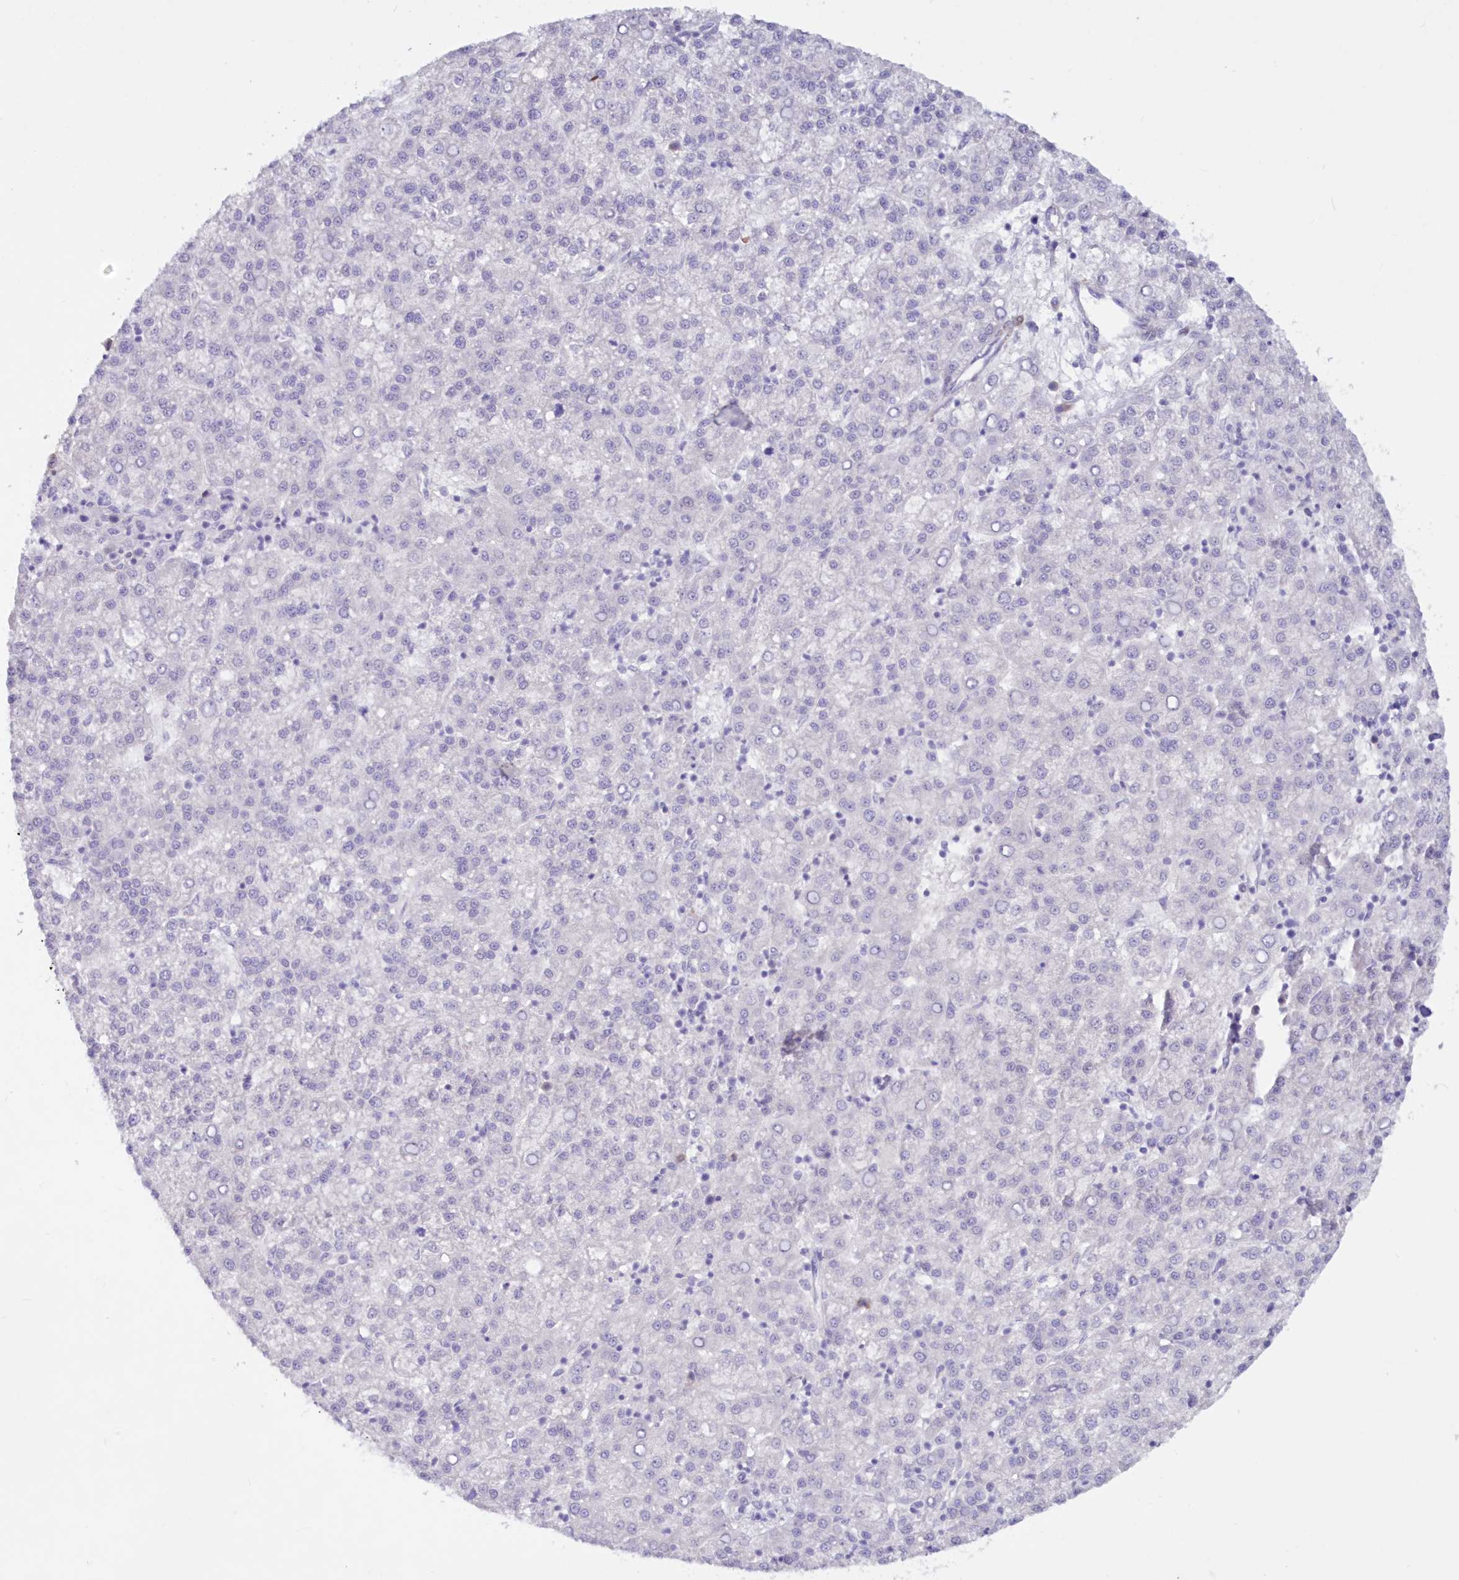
{"staining": {"intensity": "negative", "quantity": "none", "location": "none"}, "tissue": "liver cancer", "cell_type": "Tumor cells", "image_type": "cancer", "snomed": [{"axis": "morphology", "description": "Carcinoma, Hepatocellular, NOS"}, {"axis": "topography", "description": "Liver"}], "caption": "The micrograph exhibits no staining of tumor cells in liver cancer.", "gene": "SNED1", "patient": {"sex": "female", "age": 58}}